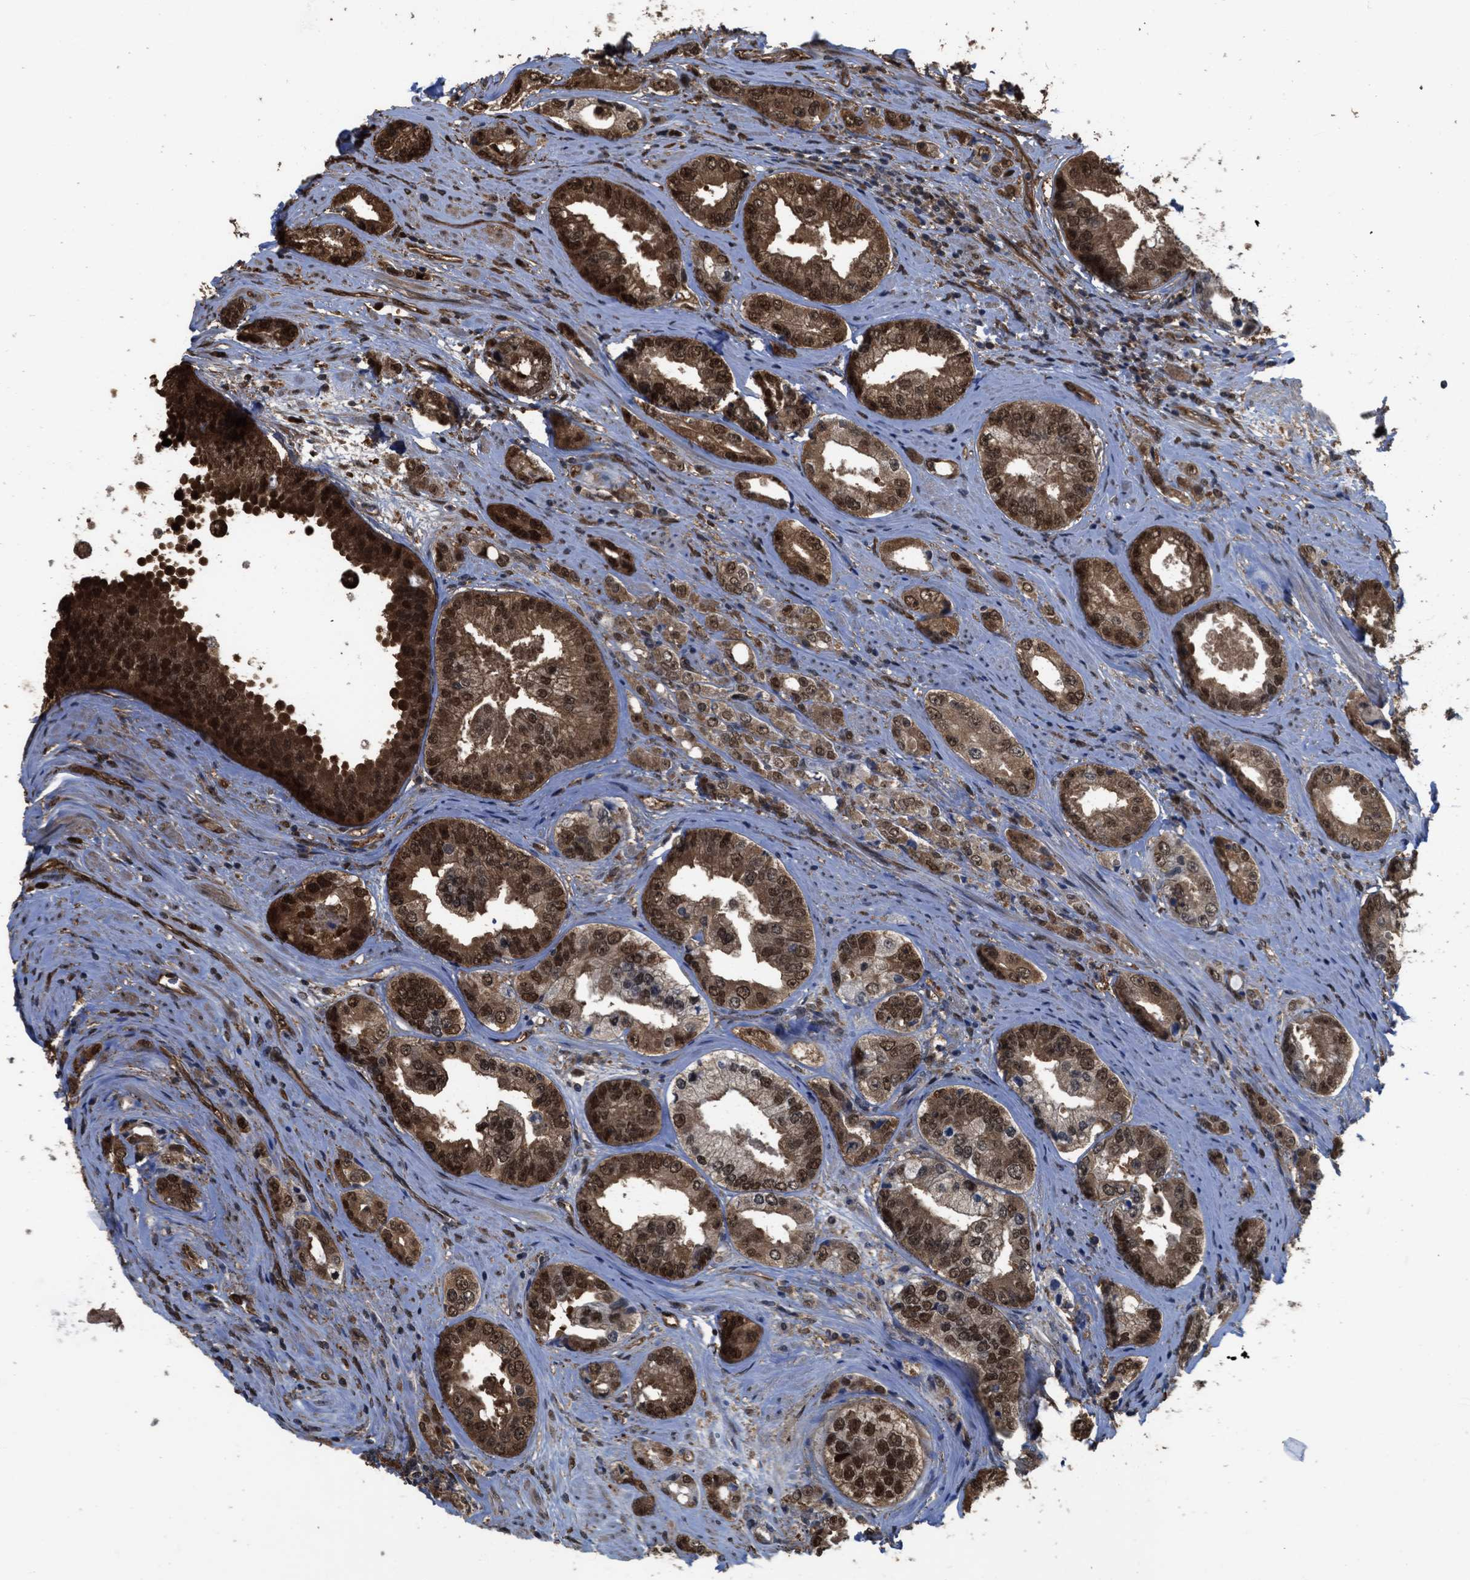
{"staining": {"intensity": "strong", "quantity": ">75%", "location": "cytoplasmic/membranous,nuclear"}, "tissue": "prostate cancer", "cell_type": "Tumor cells", "image_type": "cancer", "snomed": [{"axis": "morphology", "description": "Adenocarcinoma, High grade"}, {"axis": "topography", "description": "Prostate"}], "caption": "Tumor cells display strong cytoplasmic/membranous and nuclear expression in approximately >75% of cells in prostate cancer.", "gene": "YWHAG", "patient": {"sex": "male", "age": 61}}